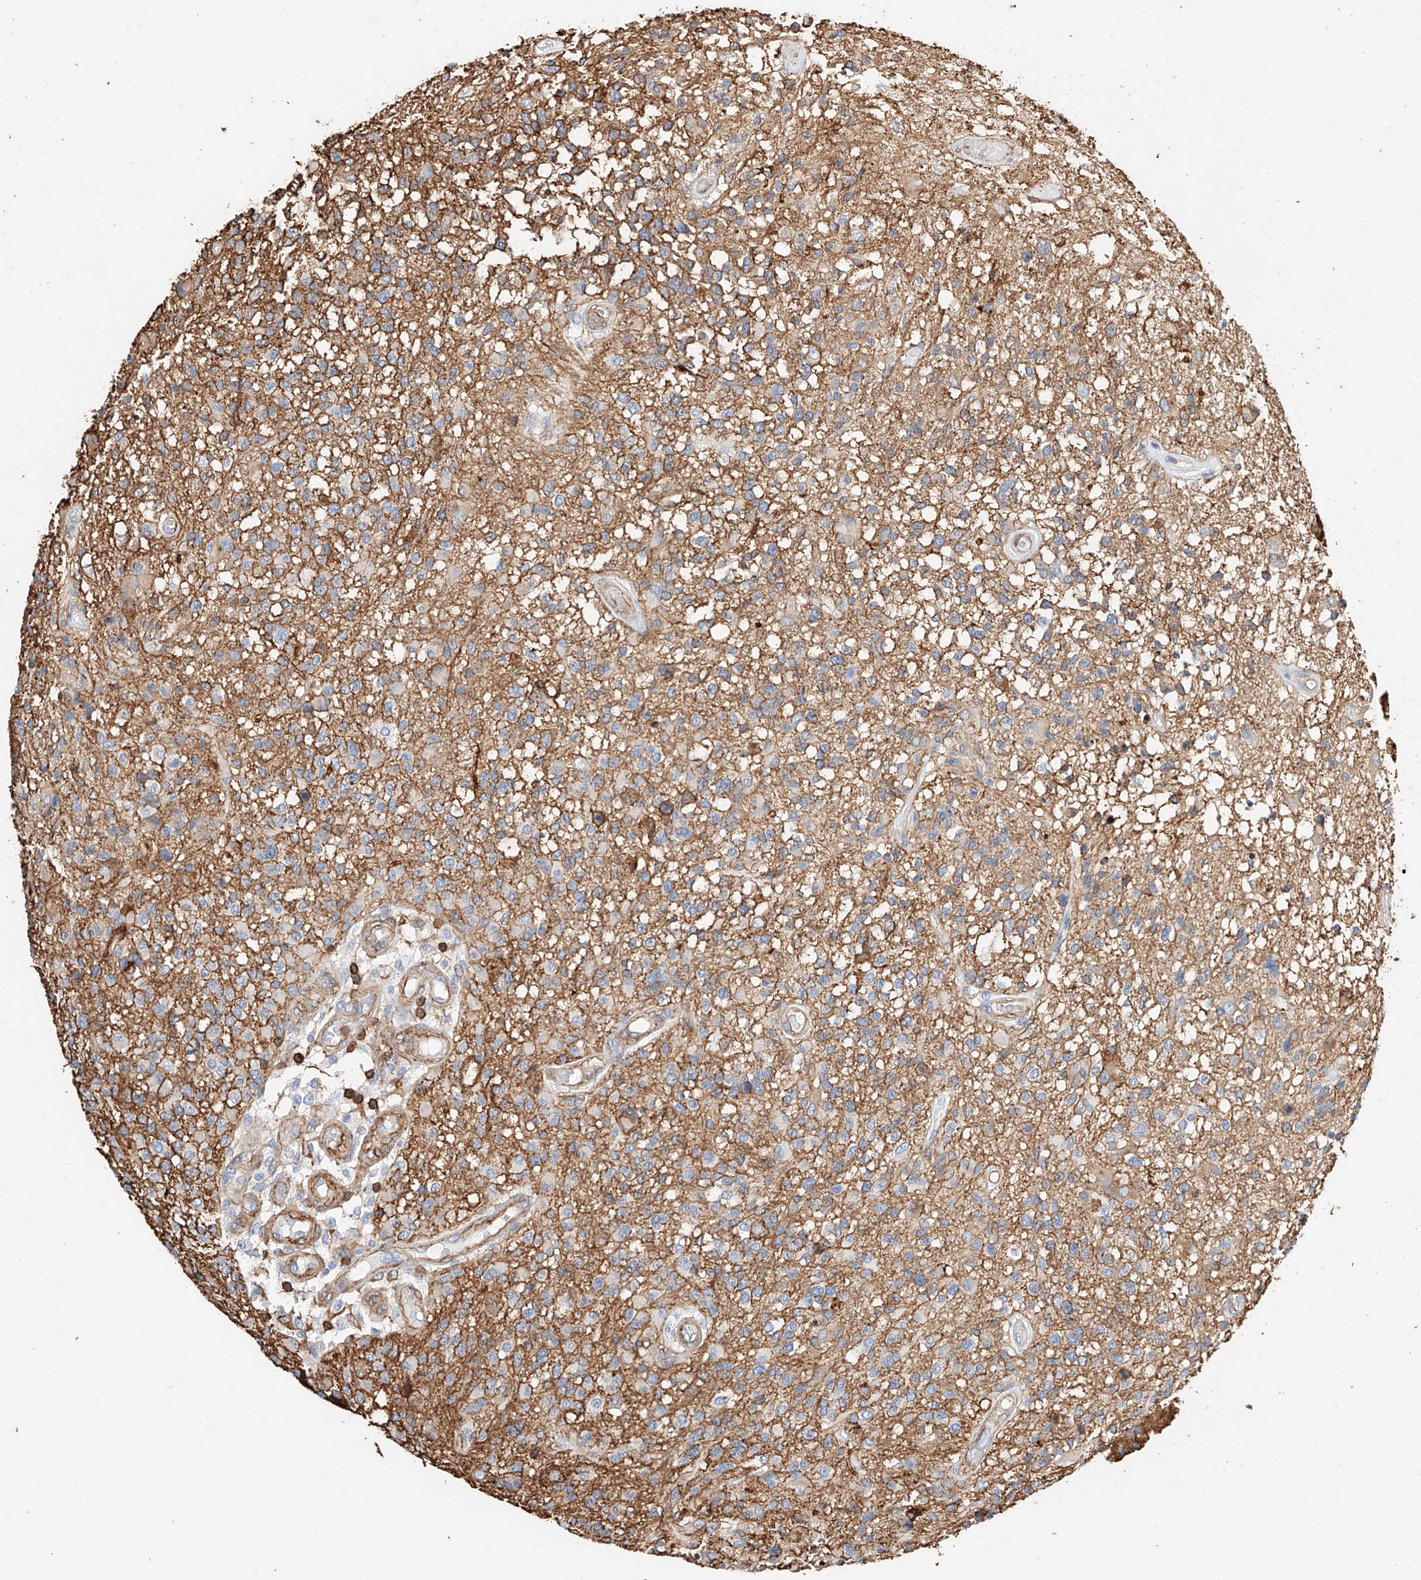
{"staining": {"intensity": "negative", "quantity": "none", "location": "none"}, "tissue": "glioma", "cell_type": "Tumor cells", "image_type": "cancer", "snomed": [{"axis": "morphology", "description": "Glioma, malignant, High grade"}, {"axis": "morphology", "description": "Glioblastoma, NOS"}, {"axis": "topography", "description": "Brain"}], "caption": "A photomicrograph of human glioma is negative for staining in tumor cells. (DAB (3,3'-diaminobenzidine) IHC, high magnification).", "gene": "WFS1", "patient": {"sex": "male", "age": 60}}